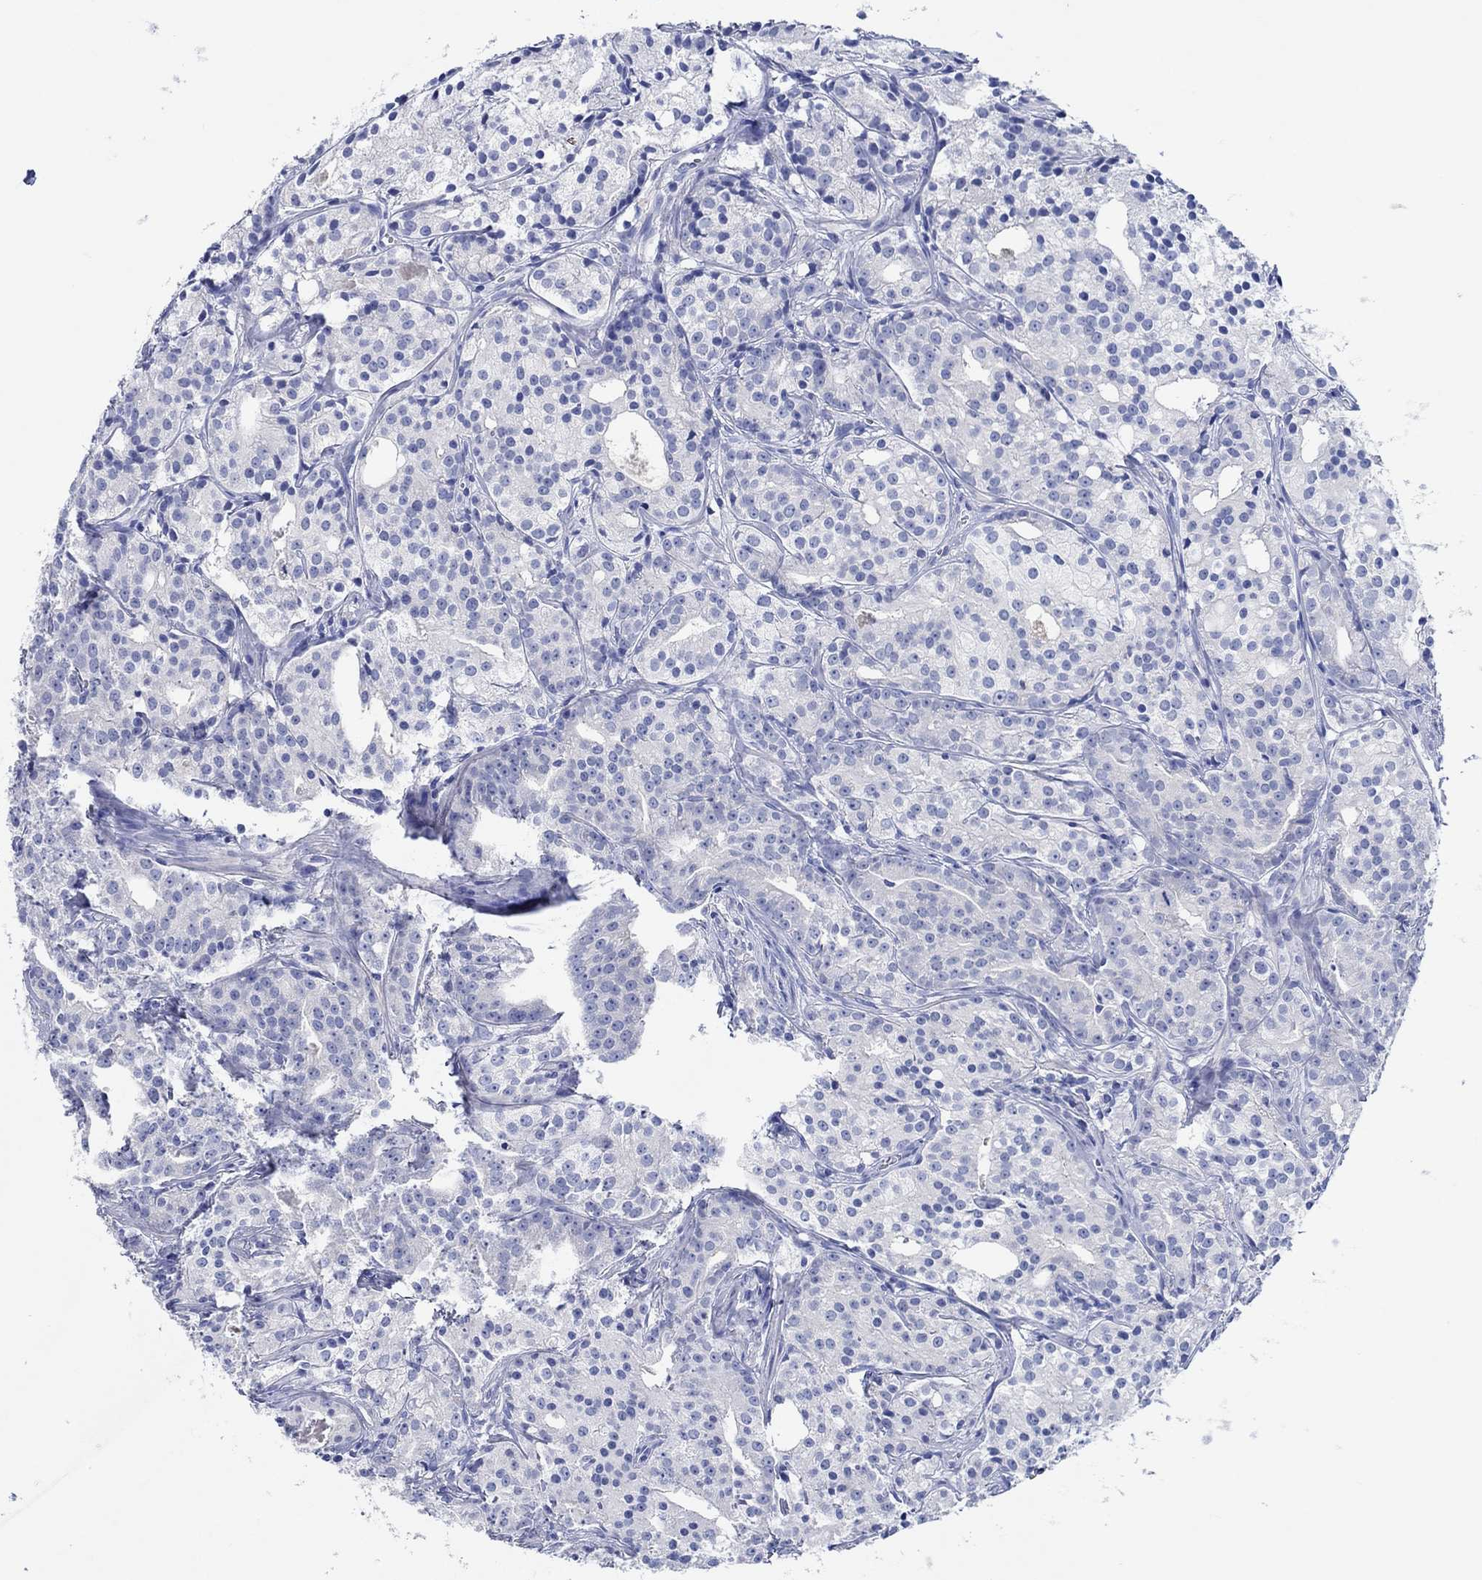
{"staining": {"intensity": "negative", "quantity": "none", "location": "none"}, "tissue": "prostate cancer", "cell_type": "Tumor cells", "image_type": "cancer", "snomed": [{"axis": "morphology", "description": "Adenocarcinoma, Medium grade"}, {"axis": "topography", "description": "Prostate"}], "caption": "Immunohistochemical staining of human prostate cancer (adenocarcinoma (medium-grade)) reveals no significant expression in tumor cells.", "gene": "CPNE6", "patient": {"sex": "male", "age": 74}}